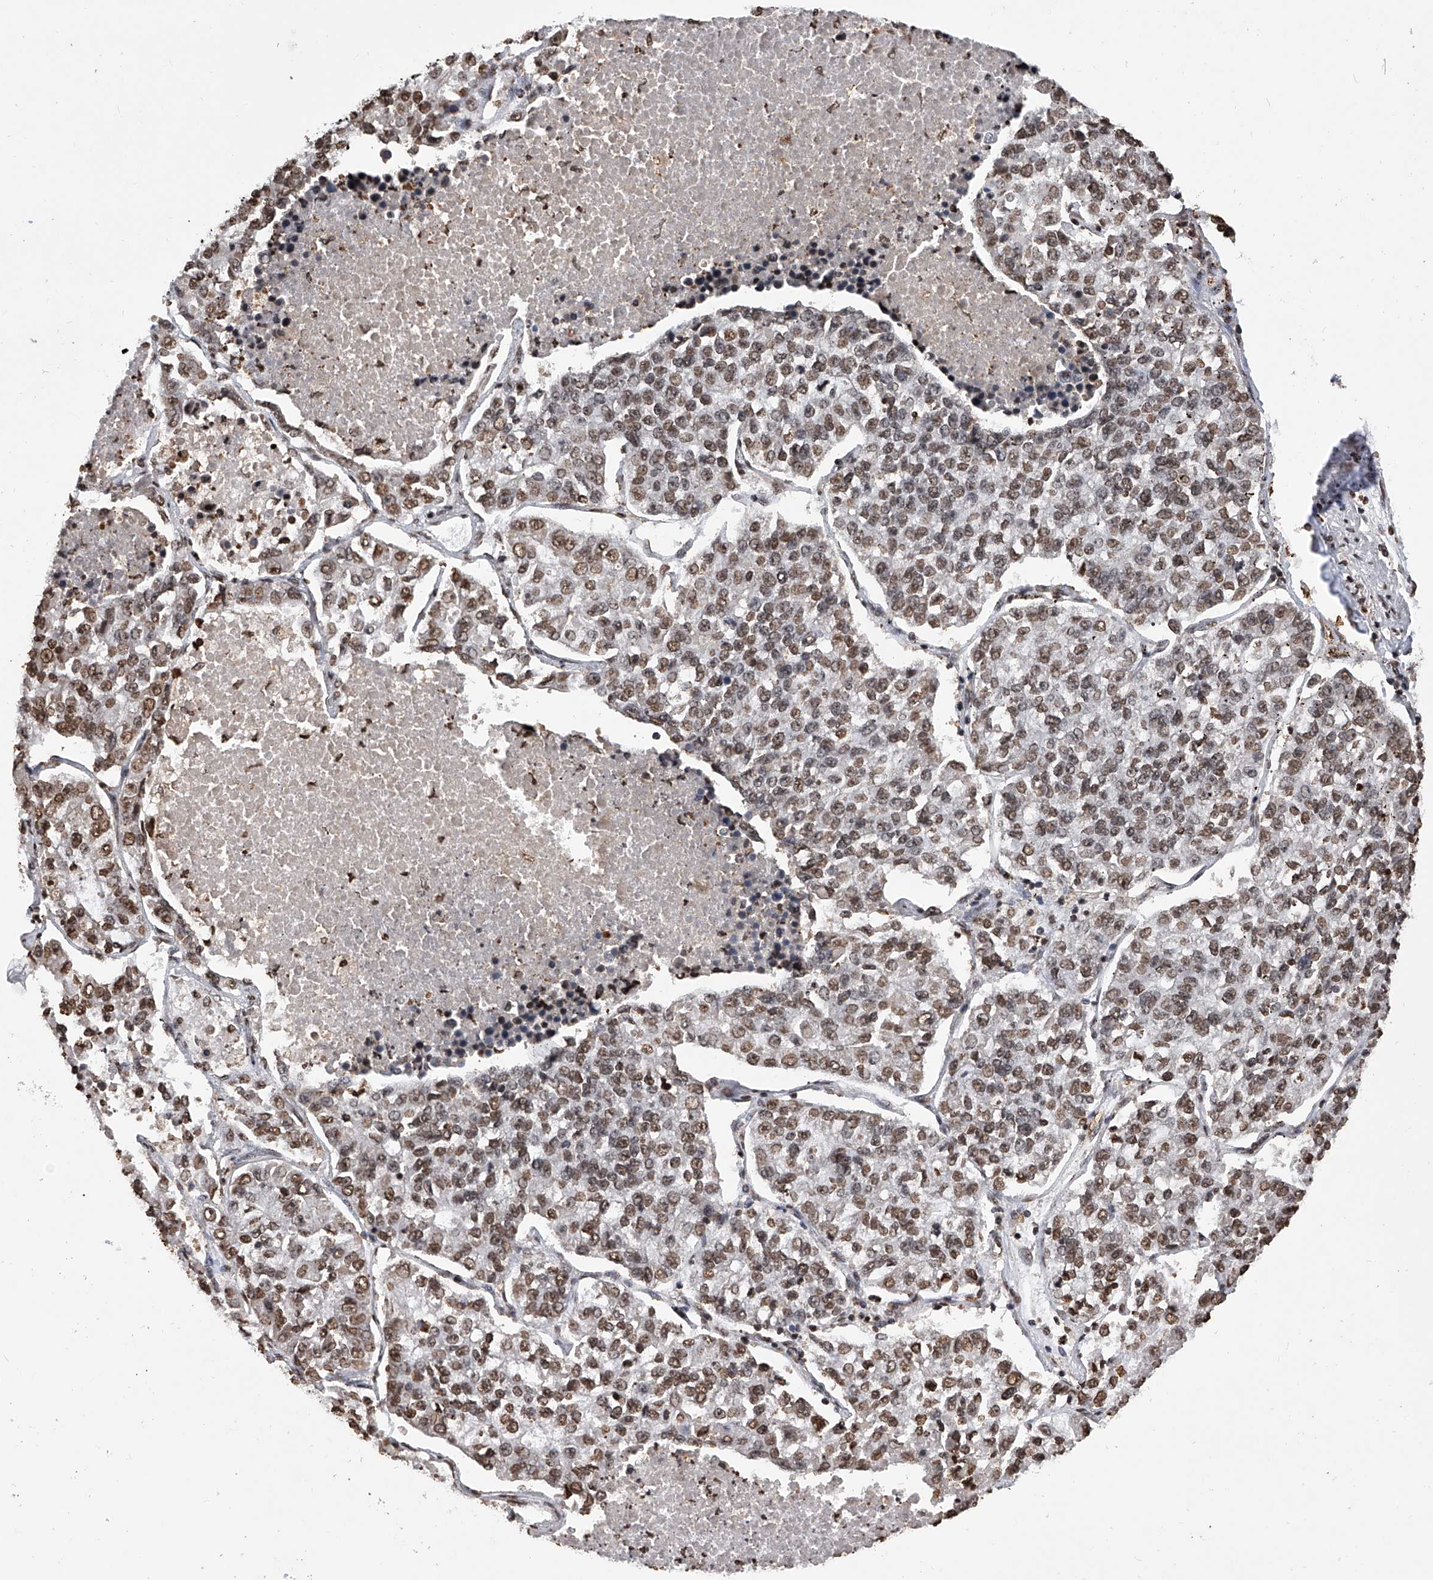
{"staining": {"intensity": "moderate", "quantity": ">75%", "location": "nuclear"}, "tissue": "lung cancer", "cell_type": "Tumor cells", "image_type": "cancer", "snomed": [{"axis": "morphology", "description": "Adenocarcinoma, NOS"}, {"axis": "topography", "description": "Lung"}], "caption": "Immunohistochemistry (IHC) histopathology image of neoplastic tissue: human lung cancer stained using immunohistochemistry (IHC) shows medium levels of moderate protein expression localized specifically in the nuclear of tumor cells, appearing as a nuclear brown color.", "gene": "CFAP410", "patient": {"sex": "male", "age": 49}}